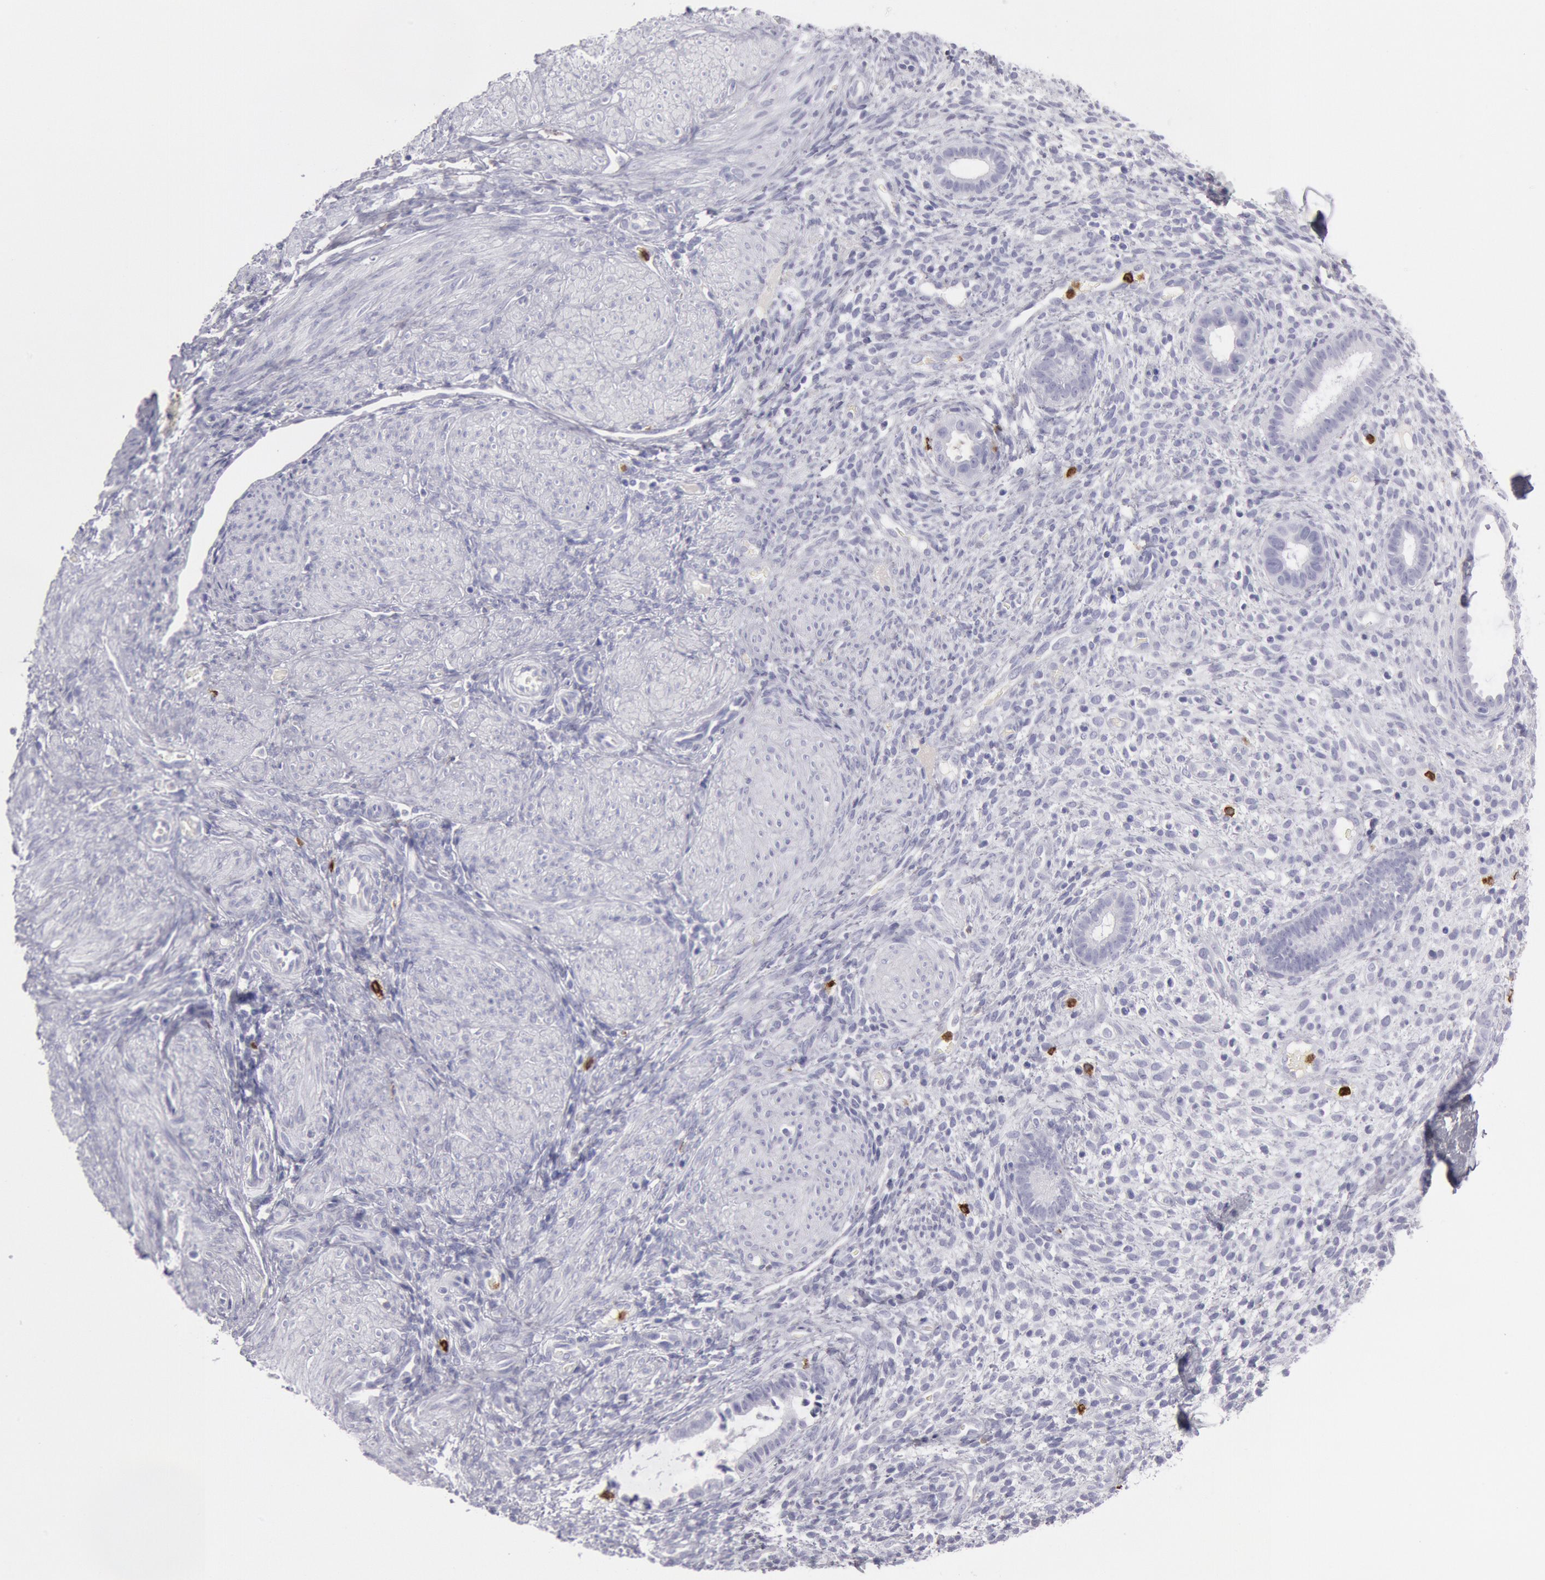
{"staining": {"intensity": "negative", "quantity": "none", "location": "none"}, "tissue": "endometrium", "cell_type": "Cells in endometrial stroma", "image_type": "normal", "snomed": [{"axis": "morphology", "description": "Normal tissue, NOS"}, {"axis": "topography", "description": "Endometrium"}], "caption": "Immunohistochemistry (IHC) micrograph of unremarkable endometrium: human endometrium stained with DAB shows no significant protein staining in cells in endometrial stroma.", "gene": "FCN1", "patient": {"sex": "female", "age": 72}}